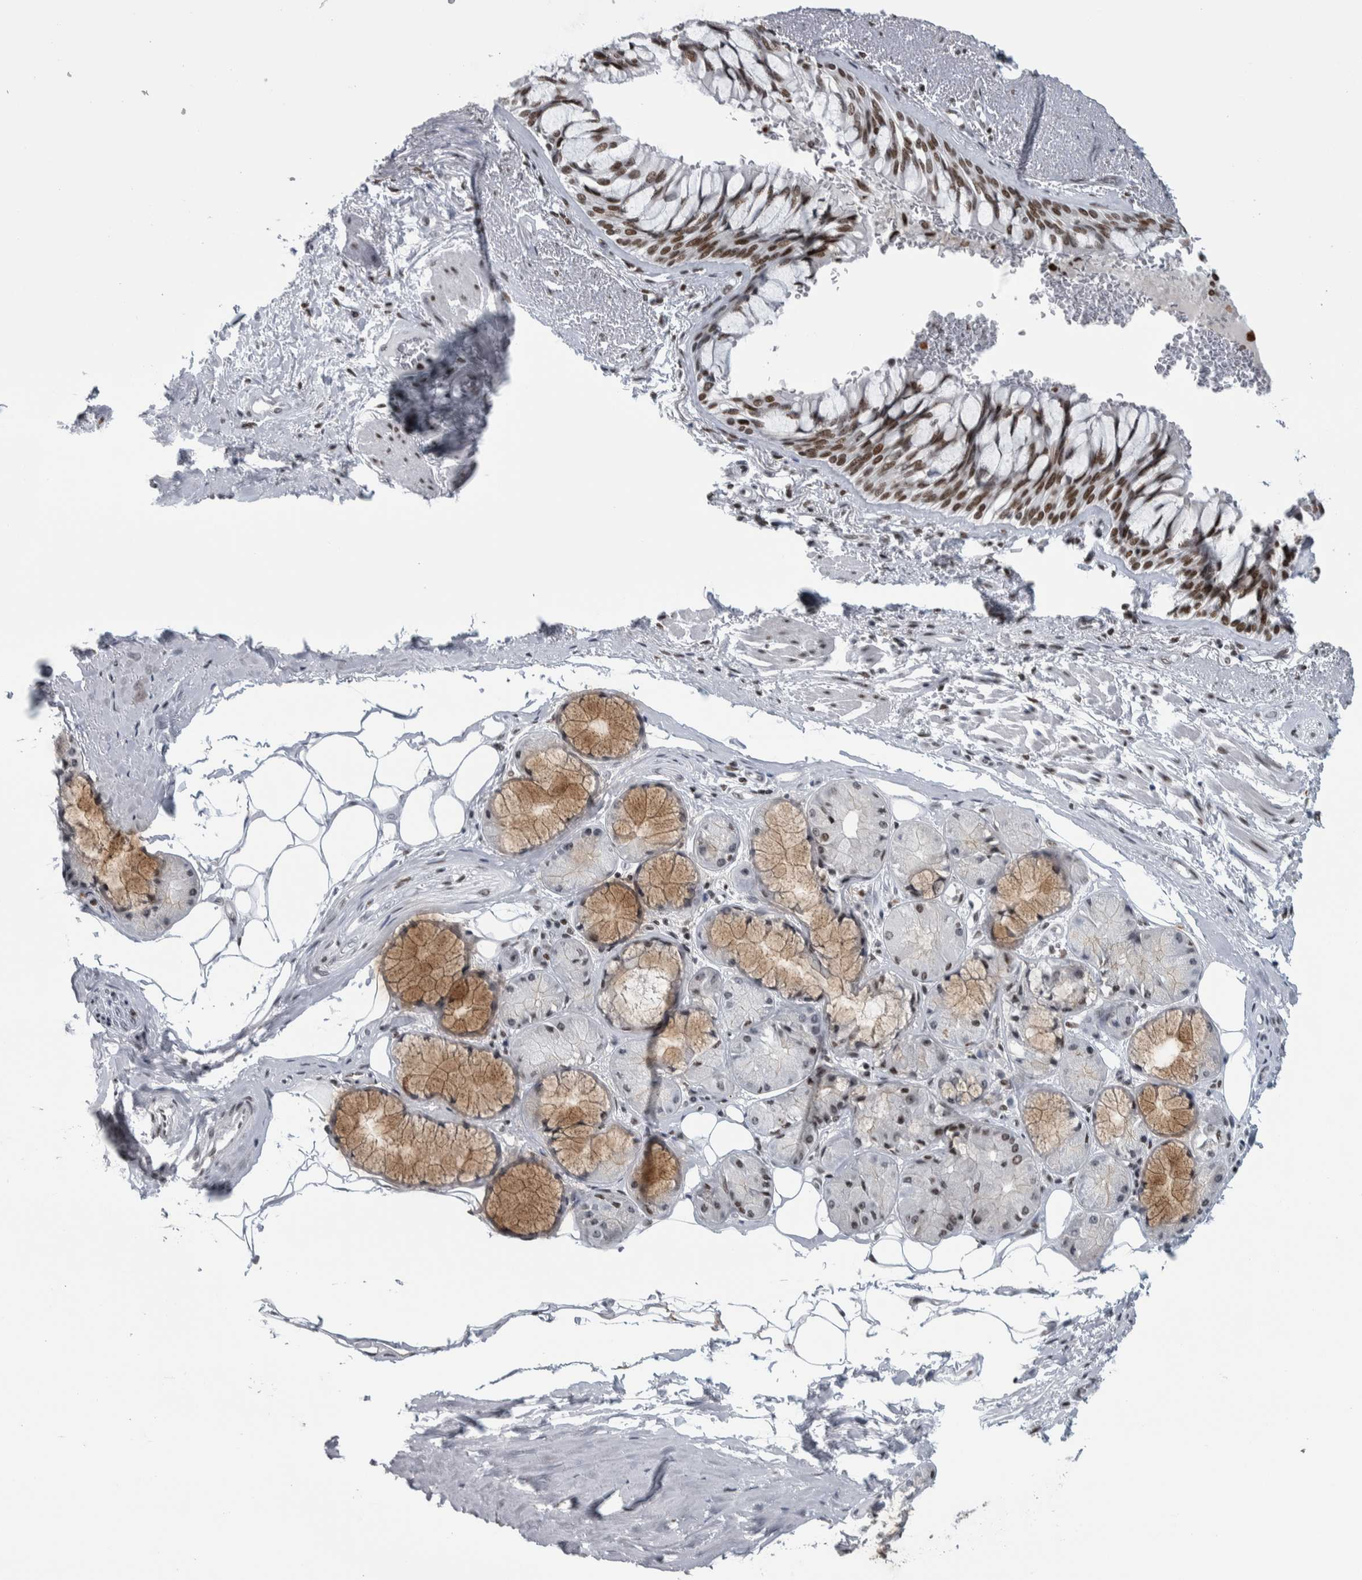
{"staining": {"intensity": "moderate", "quantity": ">75%", "location": "nuclear"}, "tissue": "bronchus", "cell_type": "Respiratory epithelial cells", "image_type": "normal", "snomed": [{"axis": "morphology", "description": "Normal tissue, NOS"}, {"axis": "topography", "description": "Bronchus"}], "caption": "An IHC histopathology image of benign tissue is shown. Protein staining in brown labels moderate nuclear positivity in bronchus within respiratory epithelial cells.", "gene": "TOP2B", "patient": {"sex": "male", "age": 66}}